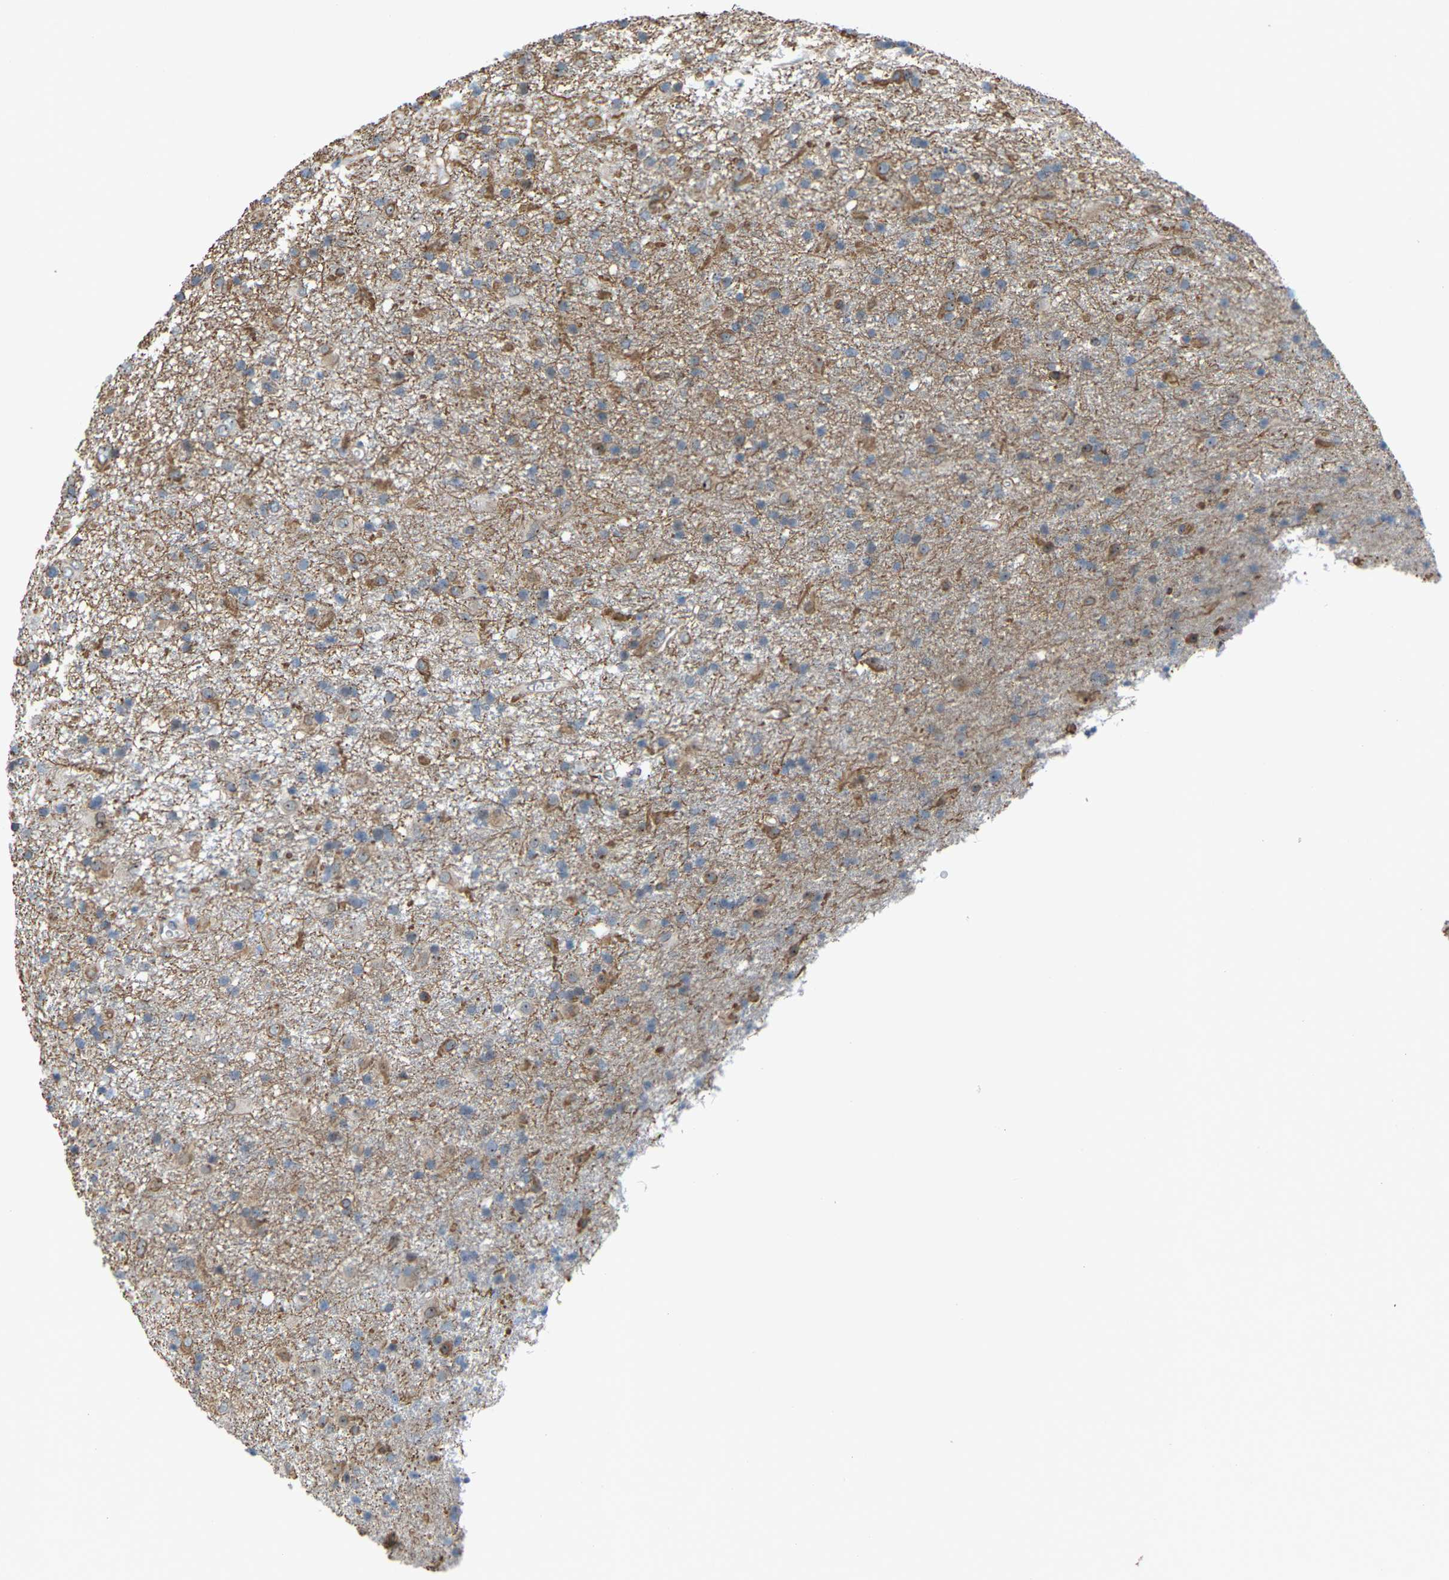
{"staining": {"intensity": "moderate", "quantity": "<25%", "location": "cytoplasmic/membranous"}, "tissue": "glioma", "cell_type": "Tumor cells", "image_type": "cancer", "snomed": [{"axis": "morphology", "description": "Glioma, malignant, Low grade"}, {"axis": "topography", "description": "Brain"}], "caption": "Protein staining demonstrates moderate cytoplasmic/membranous positivity in approximately <25% of tumor cells in glioma.", "gene": "CROT", "patient": {"sex": "male", "age": 65}}